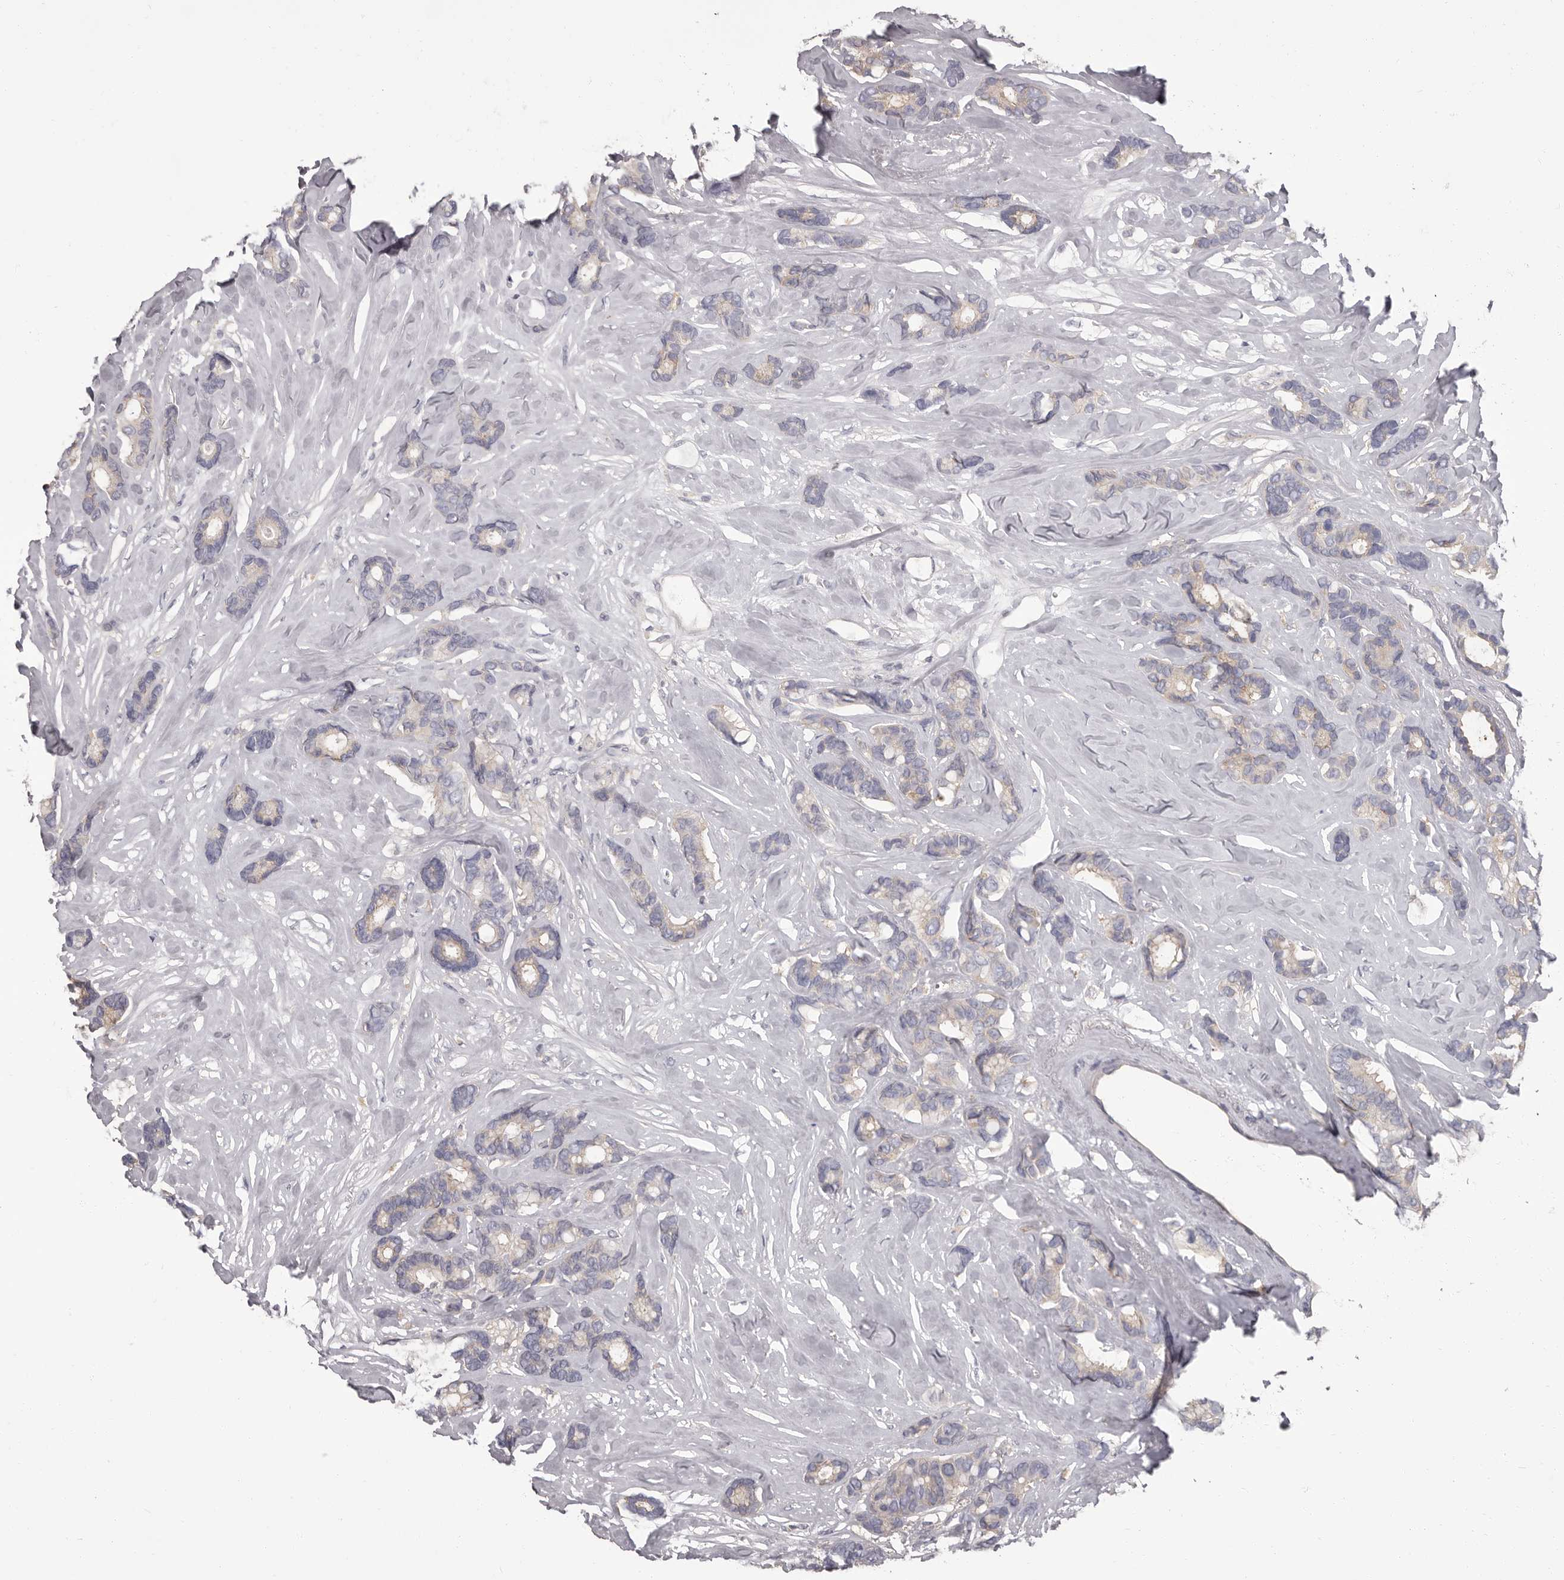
{"staining": {"intensity": "weak", "quantity": "<25%", "location": "cytoplasmic/membranous"}, "tissue": "breast cancer", "cell_type": "Tumor cells", "image_type": "cancer", "snomed": [{"axis": "morphology", "description": "Duct carcinoma"}, {"axis": "topography", "description": "Breast"}], "caption": "High magnification brightfield microscopy of breast cancer stained with DAB (3,3'-diaminobenzidine) (brown) and counterstained with hematoxylin (blue): tumor cells show no significant positivity.", "gene": "APEH", "patient": {"sex": "female", "age": 87}}